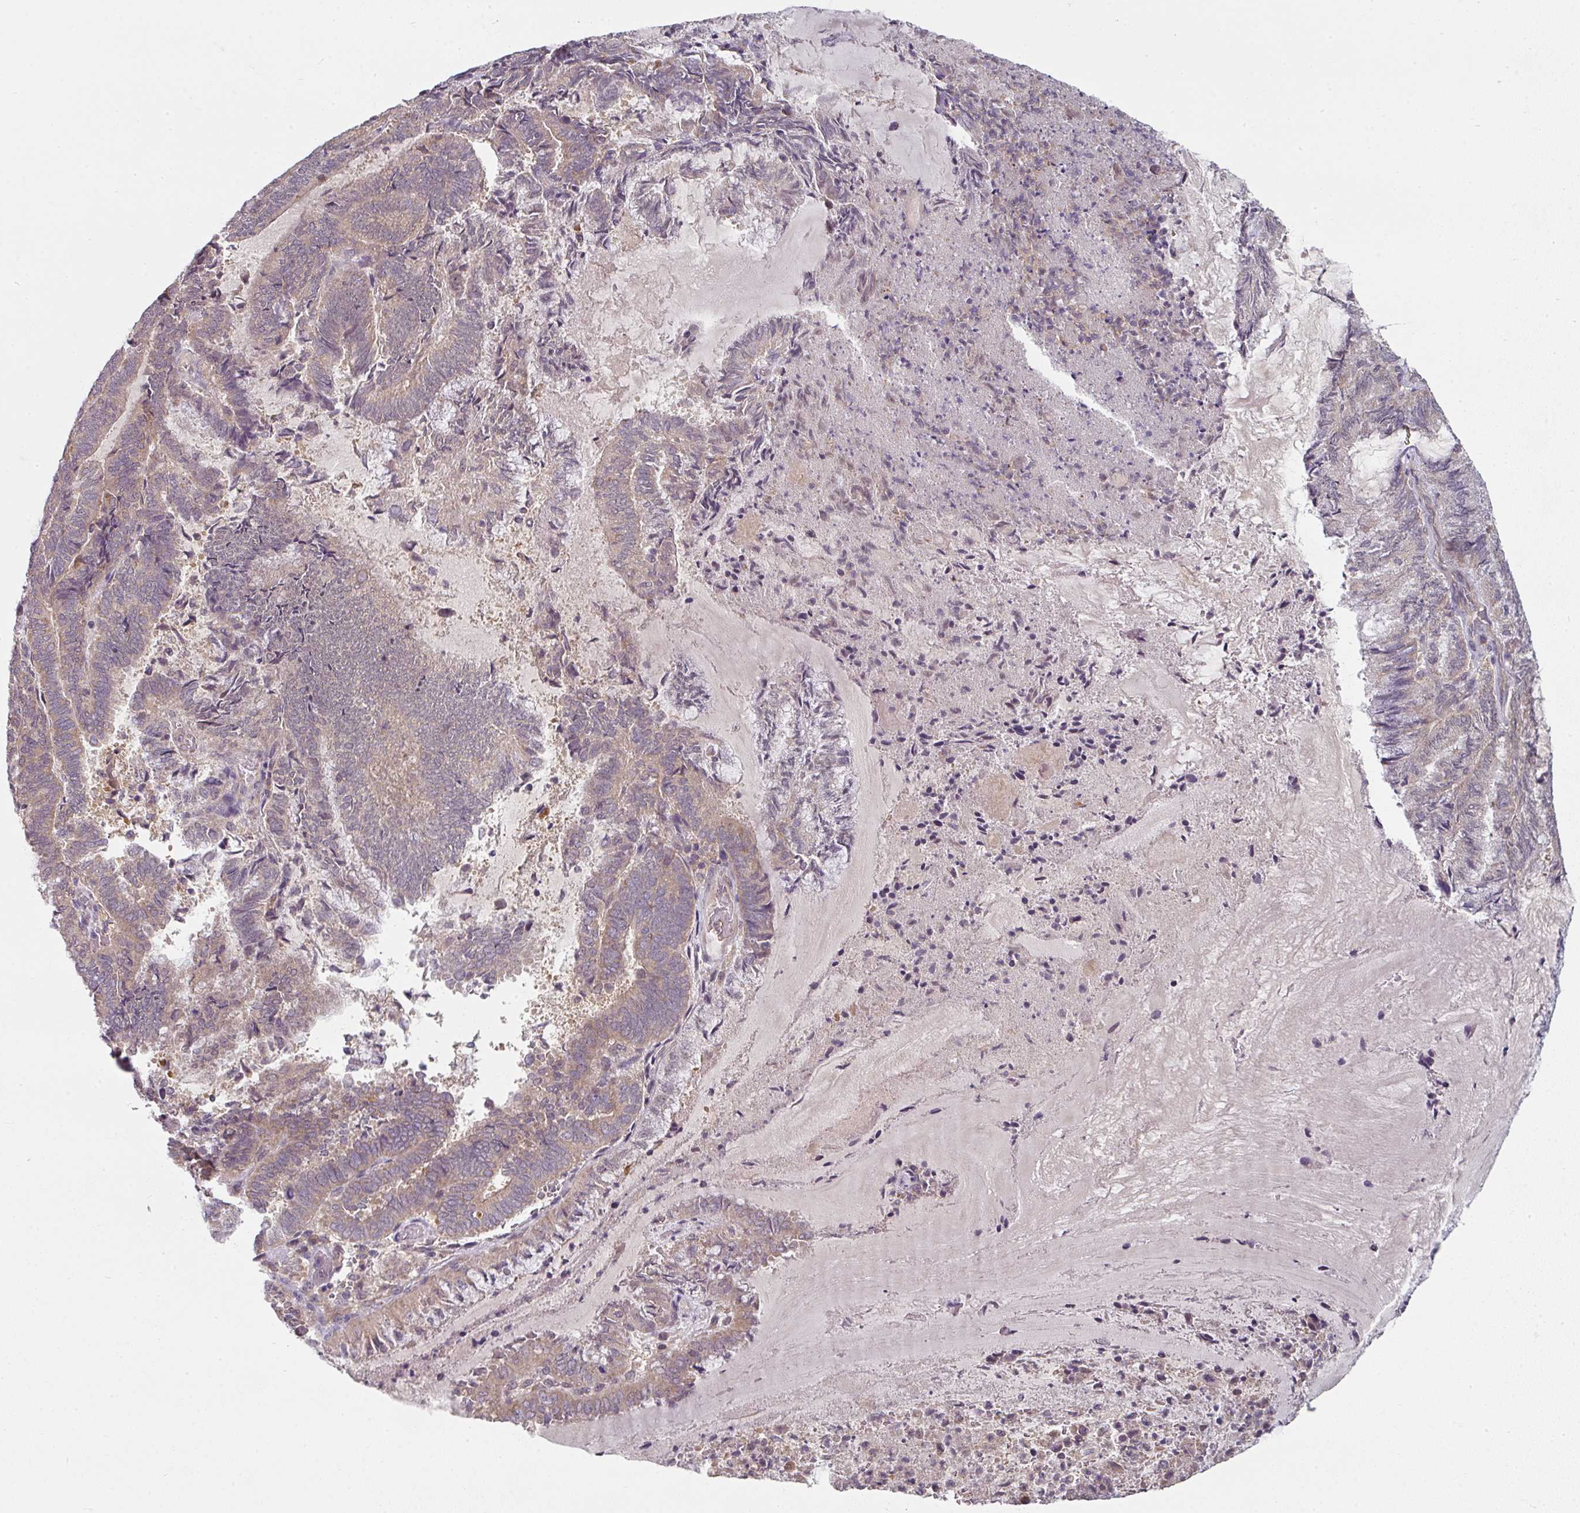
{"staining": {"intensity": "weak", "quantity": "25%-75%", "location": "cytoplasmic/membranous"}, "tissue": "endometrial cancer", "cell_type": "Tumor cells", "image_type": "cancer", "snomed": [{"axis": "morphology", "description": "Adenocarcinoma, NOS"}, {"axis": "topography", "description": "Endometrium"}], "caption": "Immunohistochemistry (IHC) (DAB (3,3'-diaminobenzidine)) staining of adenocarcinoma (endometrial) displays weak cytoplasmic/membranous protein expression in about 25%-75% of tumor cells.", "gene": "MAP2K2", "patient": {"sex": "female", "age": 80}}